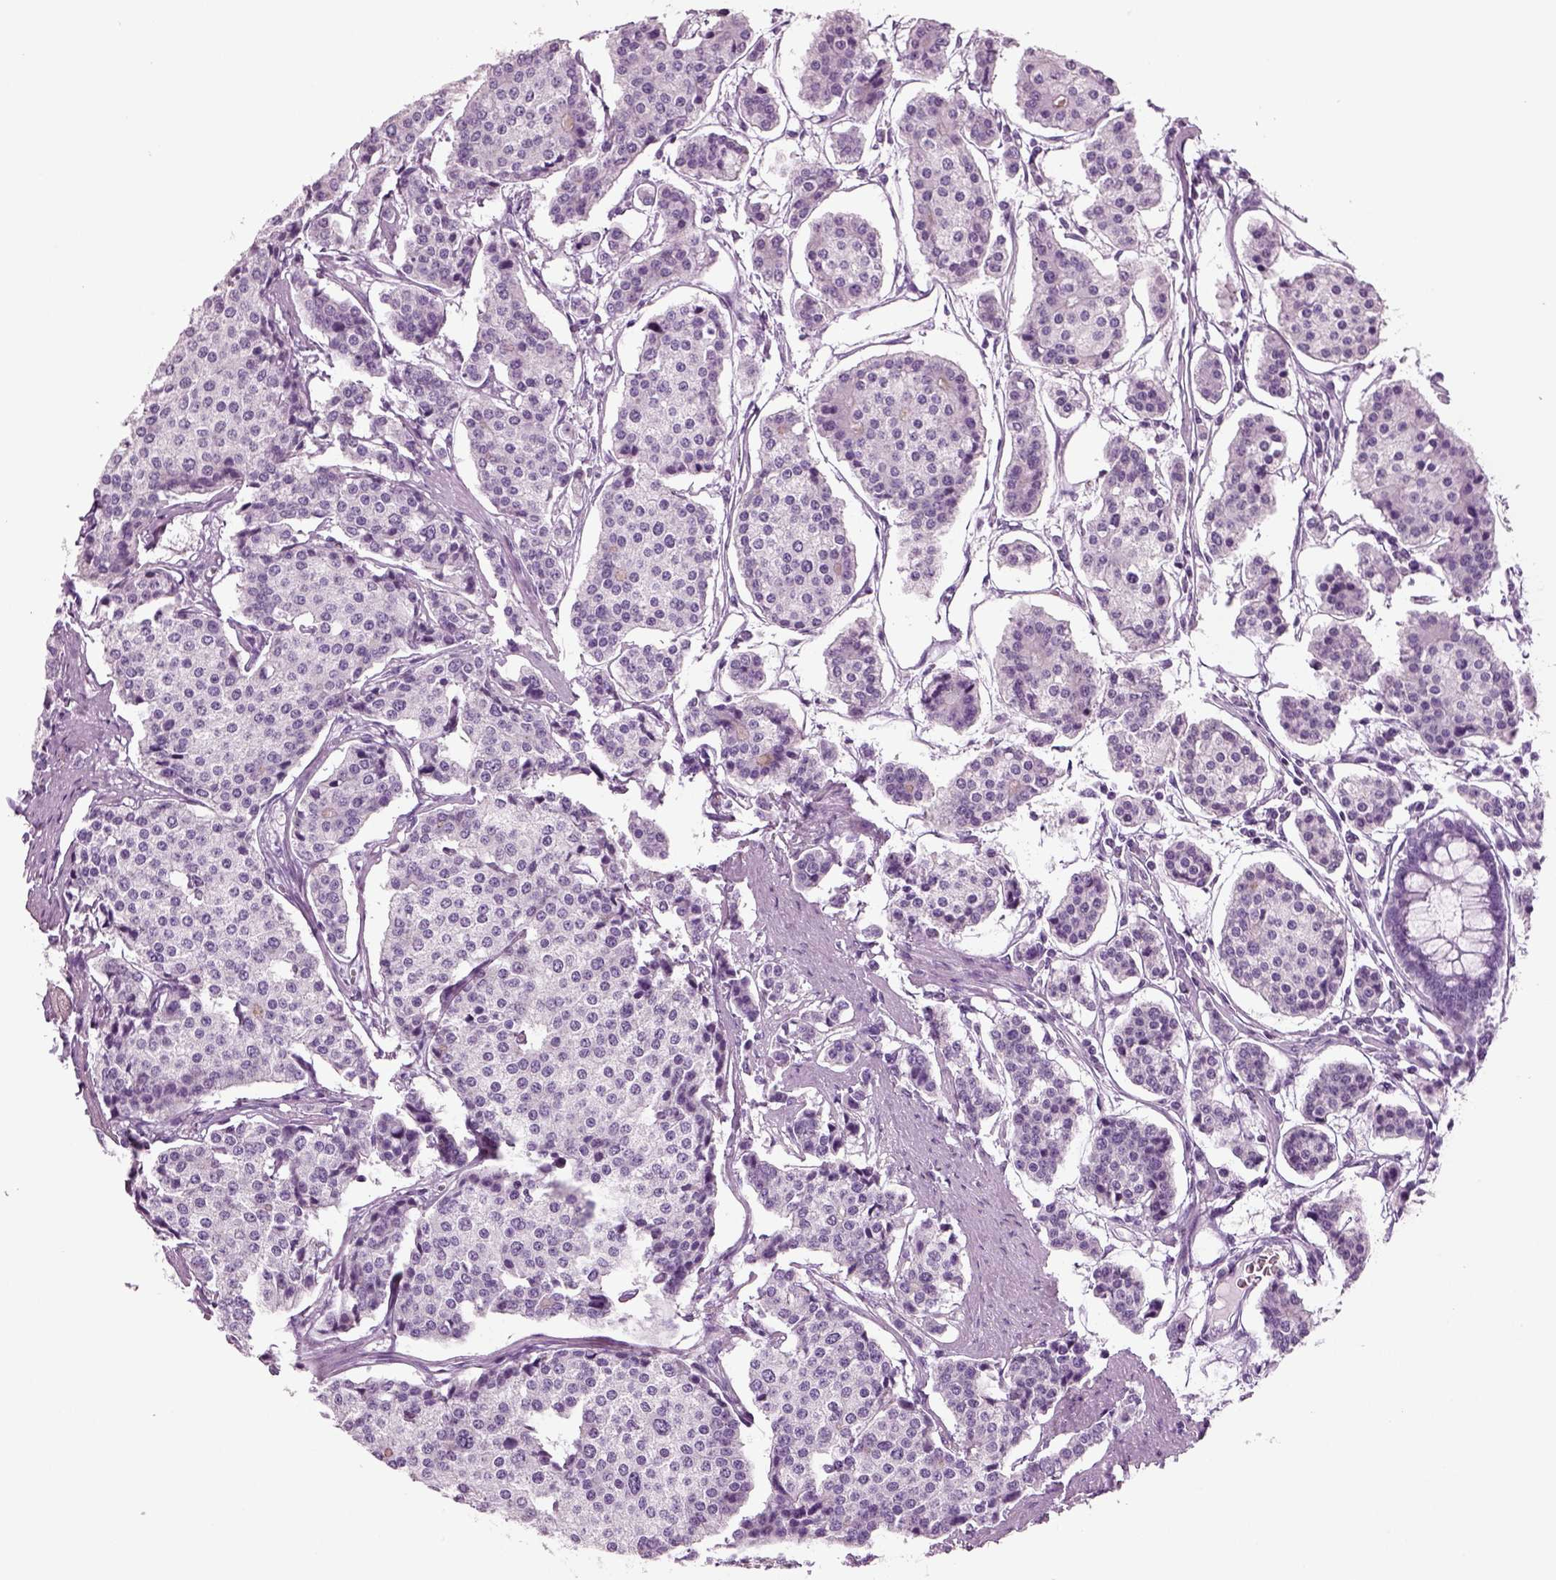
{"staining": {"intensity": "negative", "quantity": "none", "location": "none"}, "tissue": "carcinoid", "cell_type": "Tumor cells", "image_type": "cancer", "snomed": [{"axis": "morphology", "description": "Carcinoid, malignant, NOS"}, {"axis": "topography", "description": "Small intestine"}], "caption": "Photomicrograph shows no significant protein expression in tumor cells of carcinoid.", "gene": "CRABP1", "patient": {"sex": "female", "age": 65}}